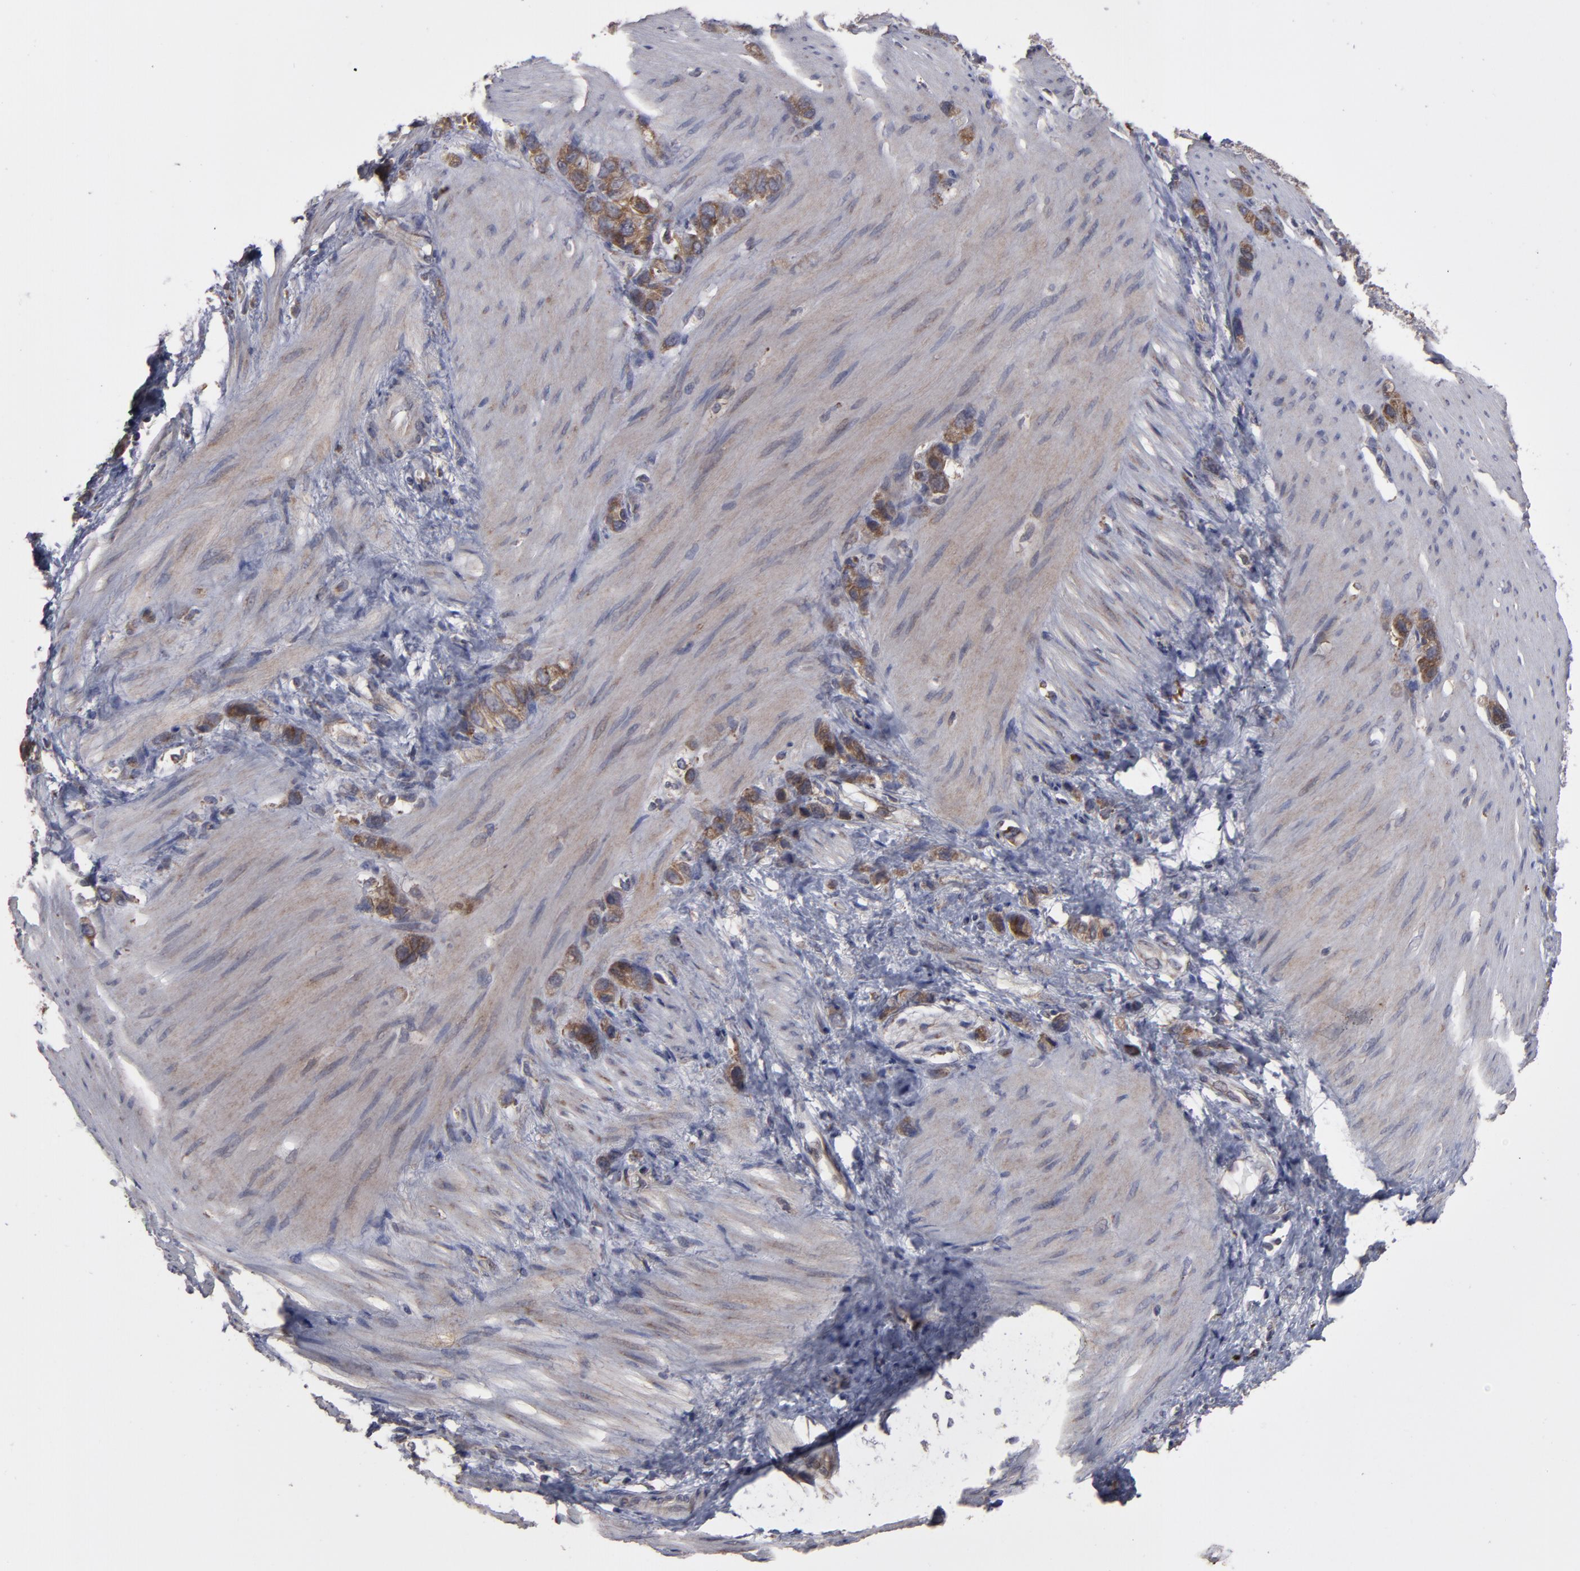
{"staining": {"intensity": "moderate", "quantity": ">75%", "location": "cytoplasmic/membranous"}, "tissue": "stomach cancer", "cell_type": "Tumor cells", "image_type": "cancer", "snomed": [{"axis": "morphology", "description": "Normal tissue, NOS"}, {"axis": "morphology", "description": "Adenocarcinoma, NOS"}, {"axis": "morphology", "description": "Adenocarcinoma, High grade"}, {"axis": "topography", "description": "Stomach, upper"}, {"axis": "topography", "description": "Stomach"}], "caption": "Immunohistochemical staining of stomach cancer (adenocarcinoma) exhibits medium levels of moderate cytoplasmic/membranous protein positivity in approximately >75% of tumor cells. Immunohistochemistry (ihc) stains the protein in brown and the nuclei are stained blue.", "gene": "SND1", "patient": {"sex": "female", "age": 65}}